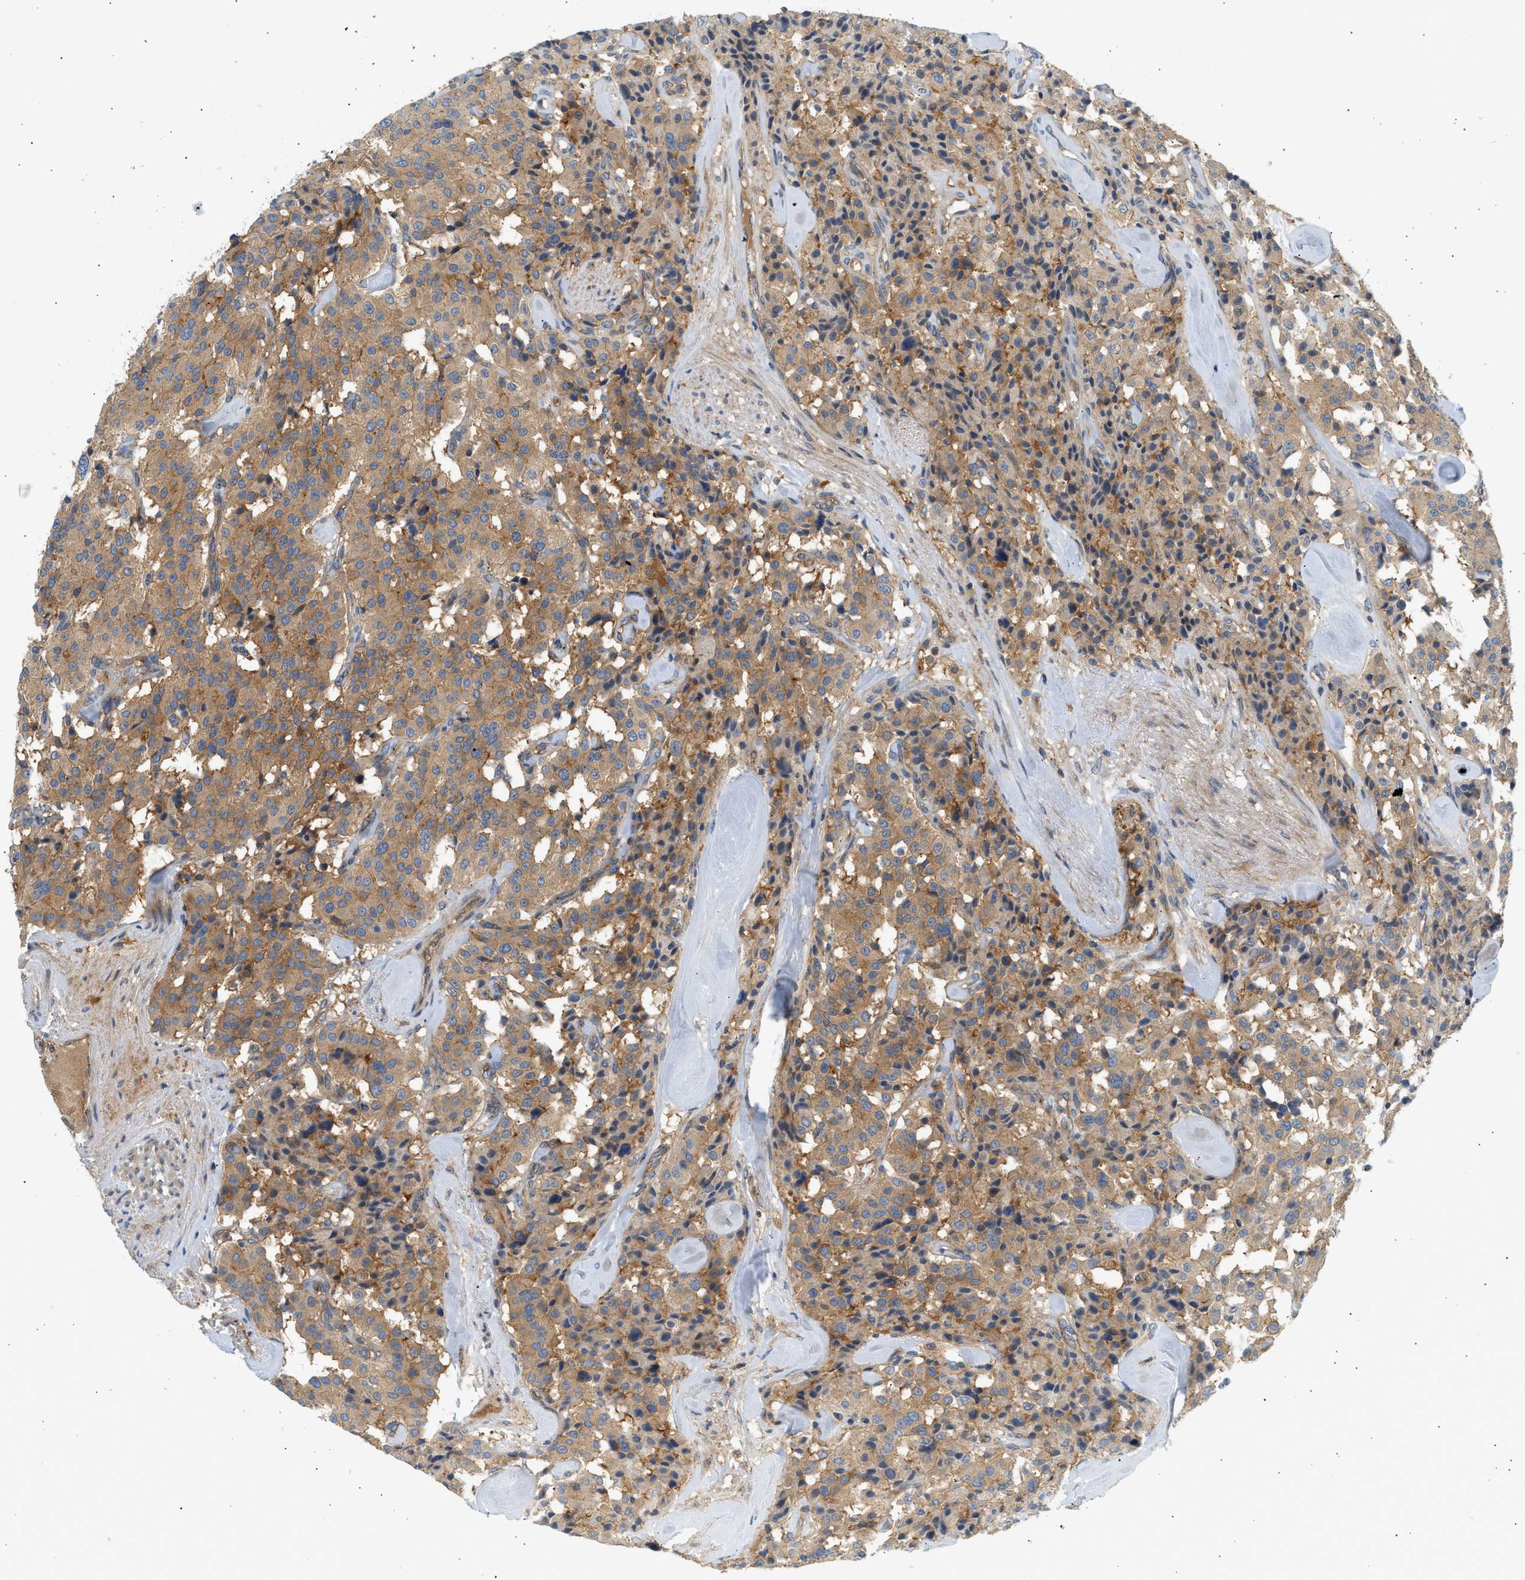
{"staining": {"intensity": "moderate", "quantity": ">75%", "location": "cytoplasmic/membranous"}, "tissue": "carcinoid", "cell_type": "Tumor cells", "image_type": "cancer", "snomed": [{"axis": "morphology", "description": "Carcinoid, malignant, NOS"}, {"axis": "topography", "description": "Lung"}], "caption": "Moderate cytoplasmic/membranous protein staining is appreciated in about >75% of tumor cells in carcinoid (malignant).", "gene": "PAFAH1B1", "patient": {"sex": "male", "age": 30}}